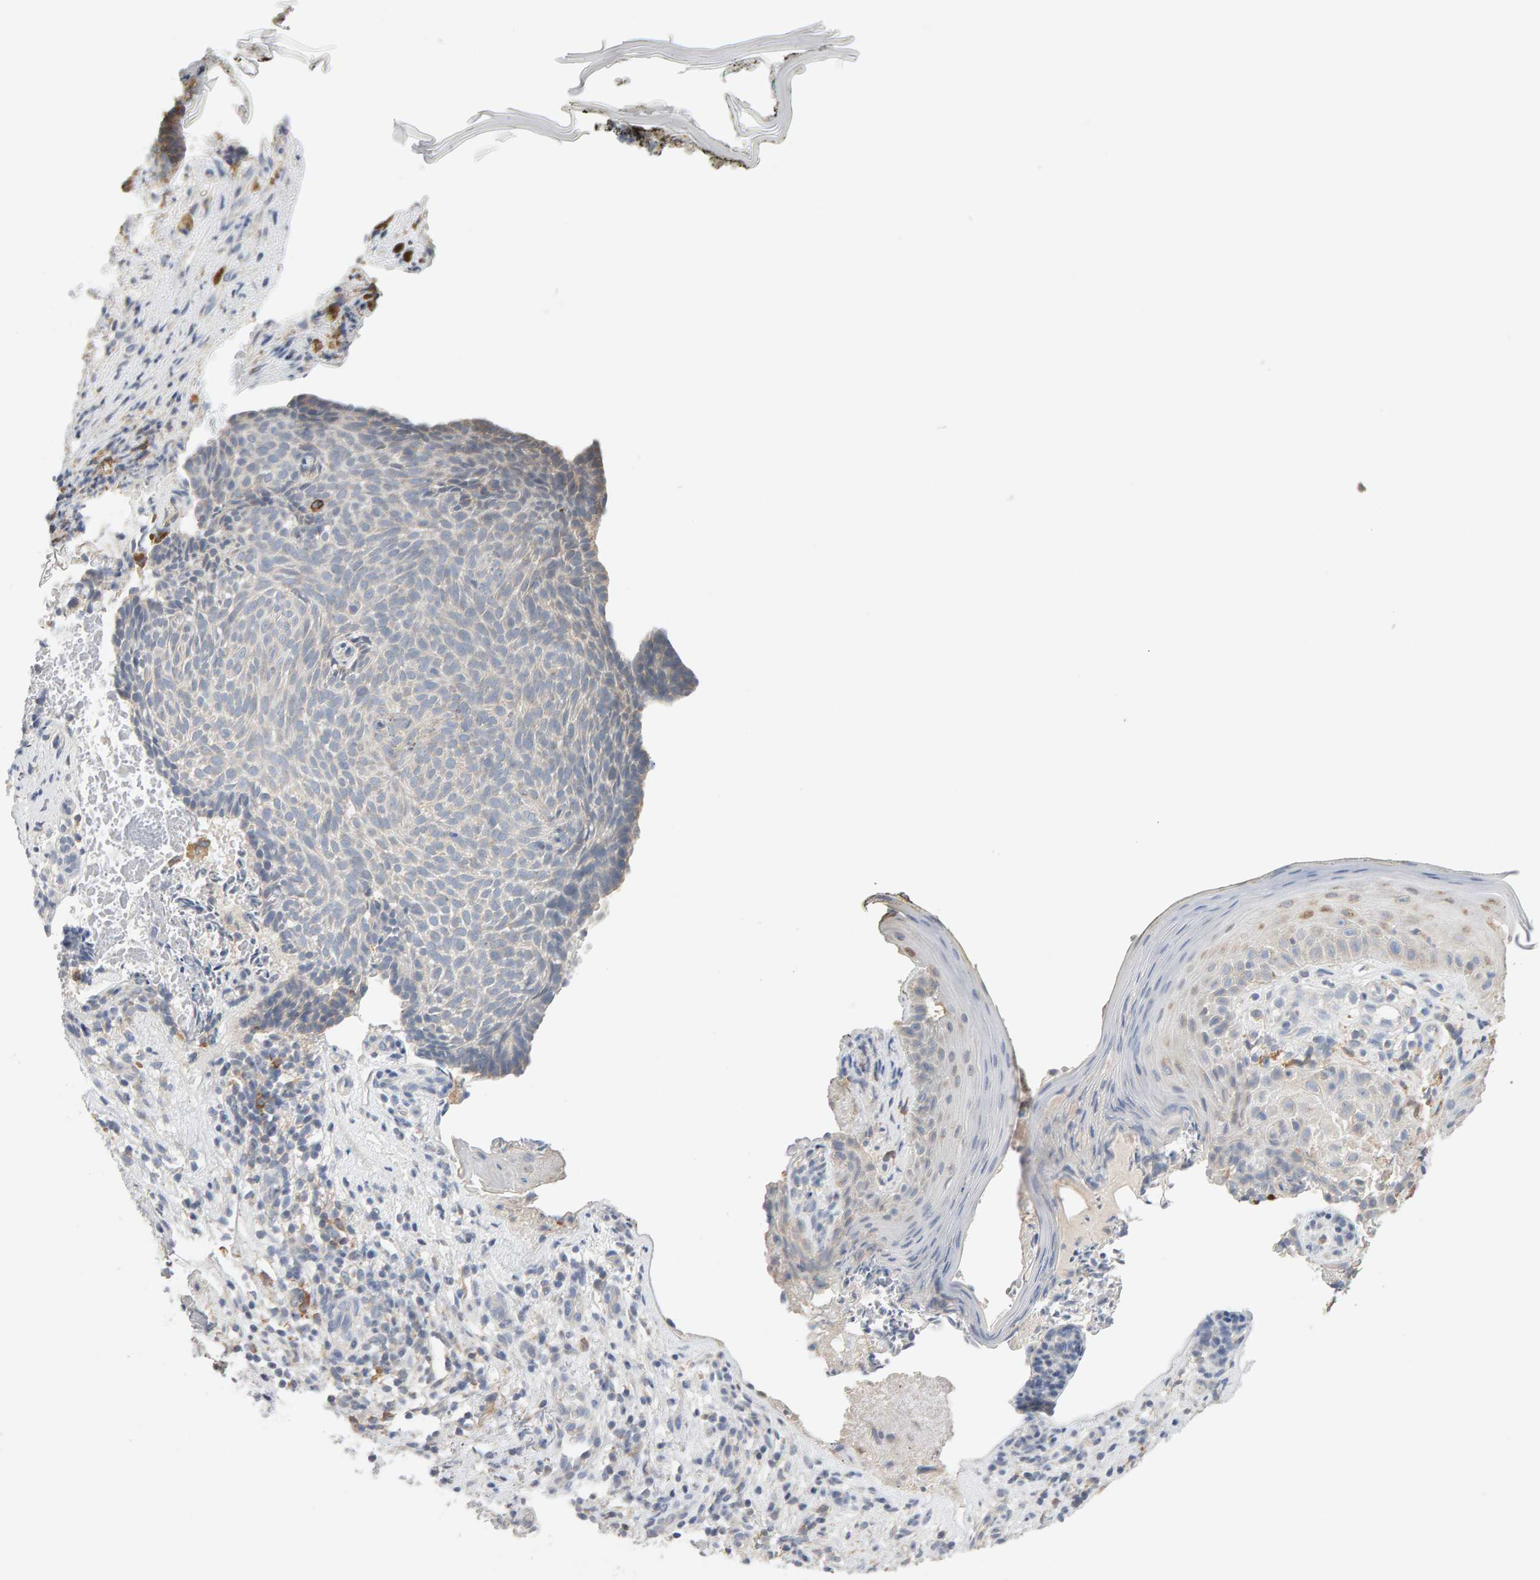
{"staining": {"intensity": "negative", "quantity": "none", "location": "none"}, "tissue": "skin cancer", "cell_type": "Tumor cells", "image_type": "cancer", "snomed": [{"axis": "morphology", "description": "Basal cell carcinoma"}, {"axis": "topography", "description": "Skin"}], "caption": "Tumor cells are negative for brown protein staining in skin cancer. (DAB (3,3'-diaminobenzidine) IHC visualized using brightfield microscopy, high magnification).", "gene": "SGPL1", "patient": {"sex": "male", "age": 61}}